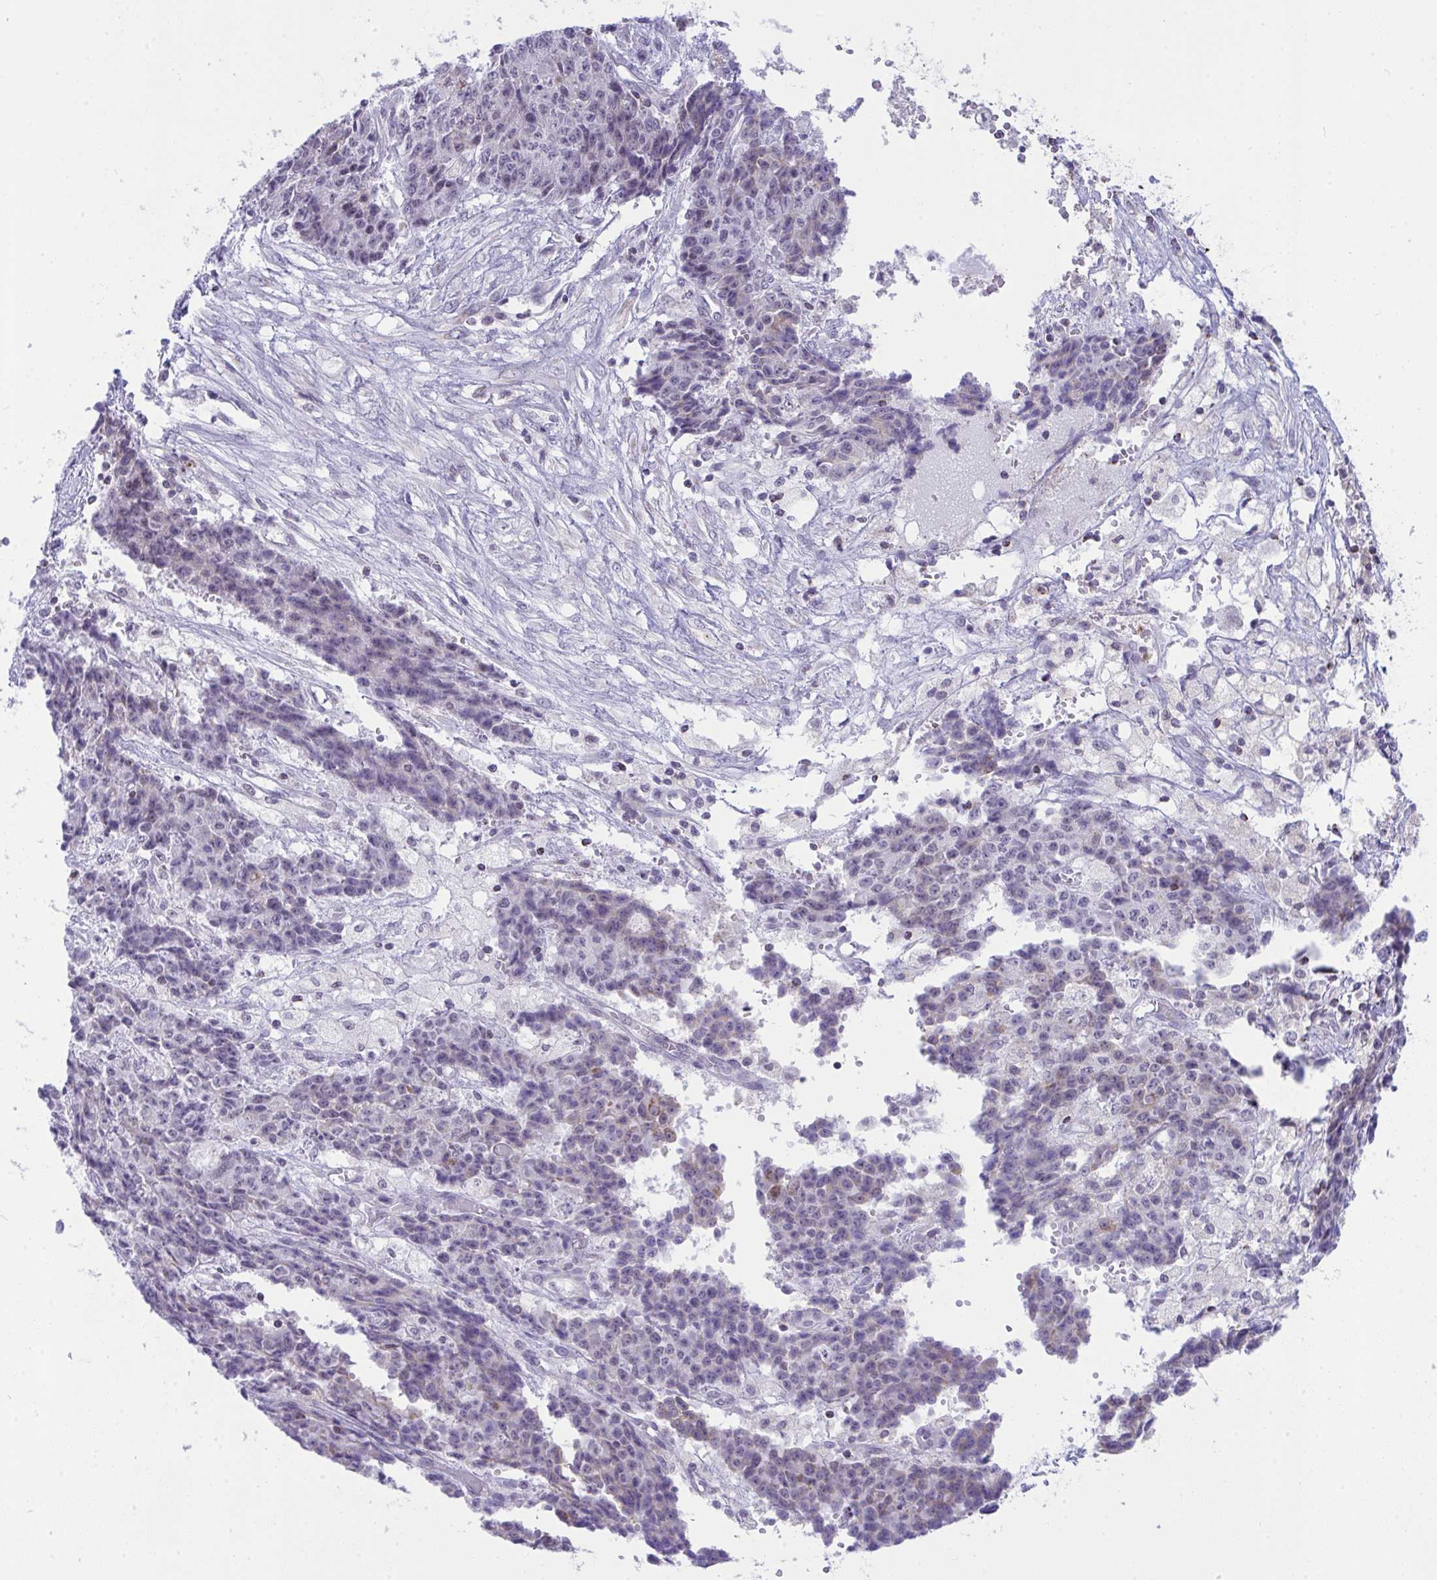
{"staining": {"intensity": "moderate", "quantity": "<25%", "location": "cytoplasmic/membranous"}, "tissue": "ovarian cancer", "cell_type": "Tumor cells", "image_type": "cancer", "snomed": [{"axis": "morphology", "description": "Carcinoma, endometroid"}, {"axis": "topography", "description": "Ovary"}], "caption": "Moderate cytoplasmic/membranous protein positivity is appreciated in about <25% of tumor cells in endometroid carcinoma (ovarian).", "gene": "PLA2G12B", "patient": {"sex": "female", "age": 42}}